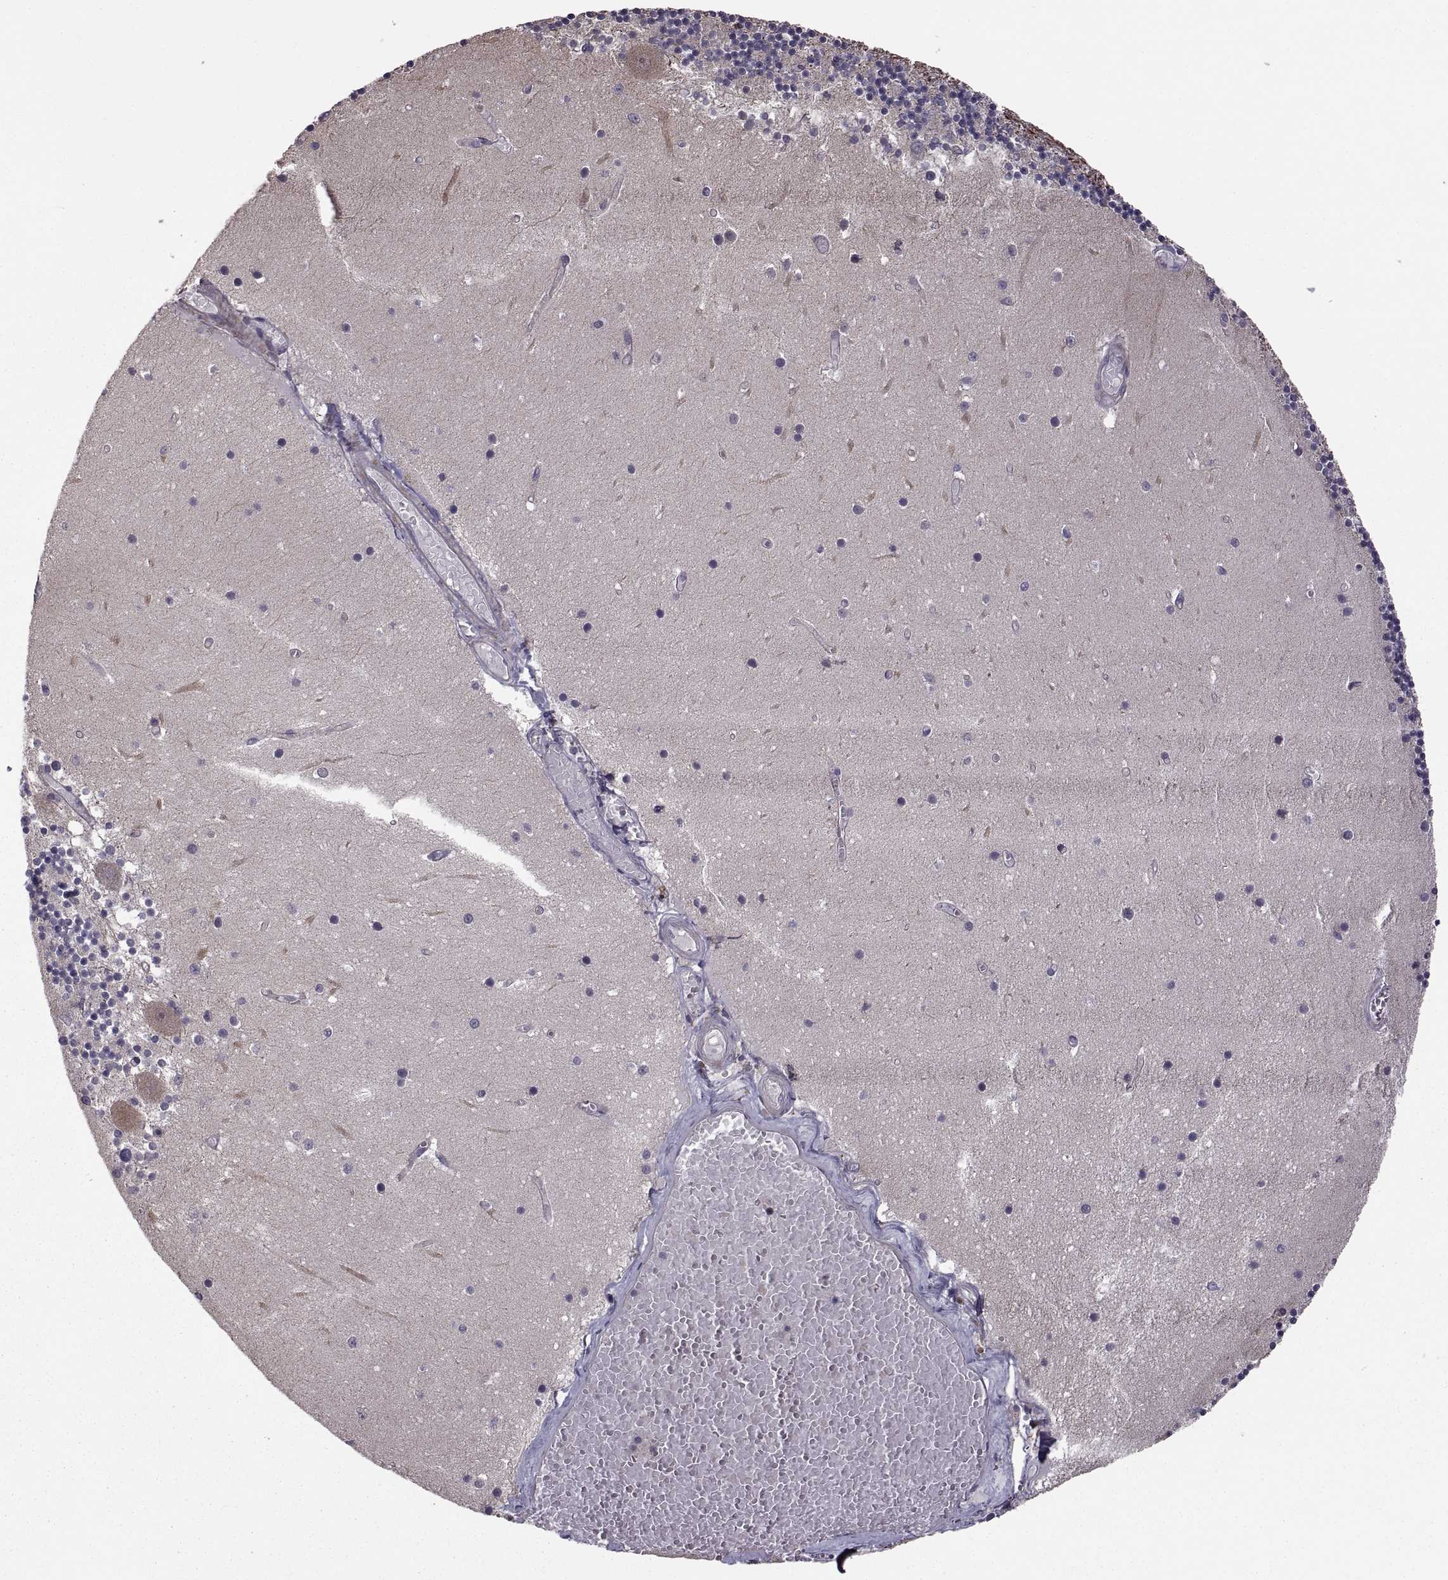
{"staining": {"intensity": "negative", "quantity": "none", "location": "none"}, "tissue": "cerebellum", "cell_type": "Cells in granular layer", "image_type": "normal", "snomed": [{"axis": "morphology", "description": "Normal tissue, NOS"}, {"axis": "topography", "description": "Cerebellum"}], "caption": "This image is of normal cerebellum stained with immunohistochemistry (IHC) to label a protein in brown with the nuclei are counter-stained blue. There is no staining in cells in granular layer.", "gene": "PMM2", "patient": {"sex": "female", "age": 28}}